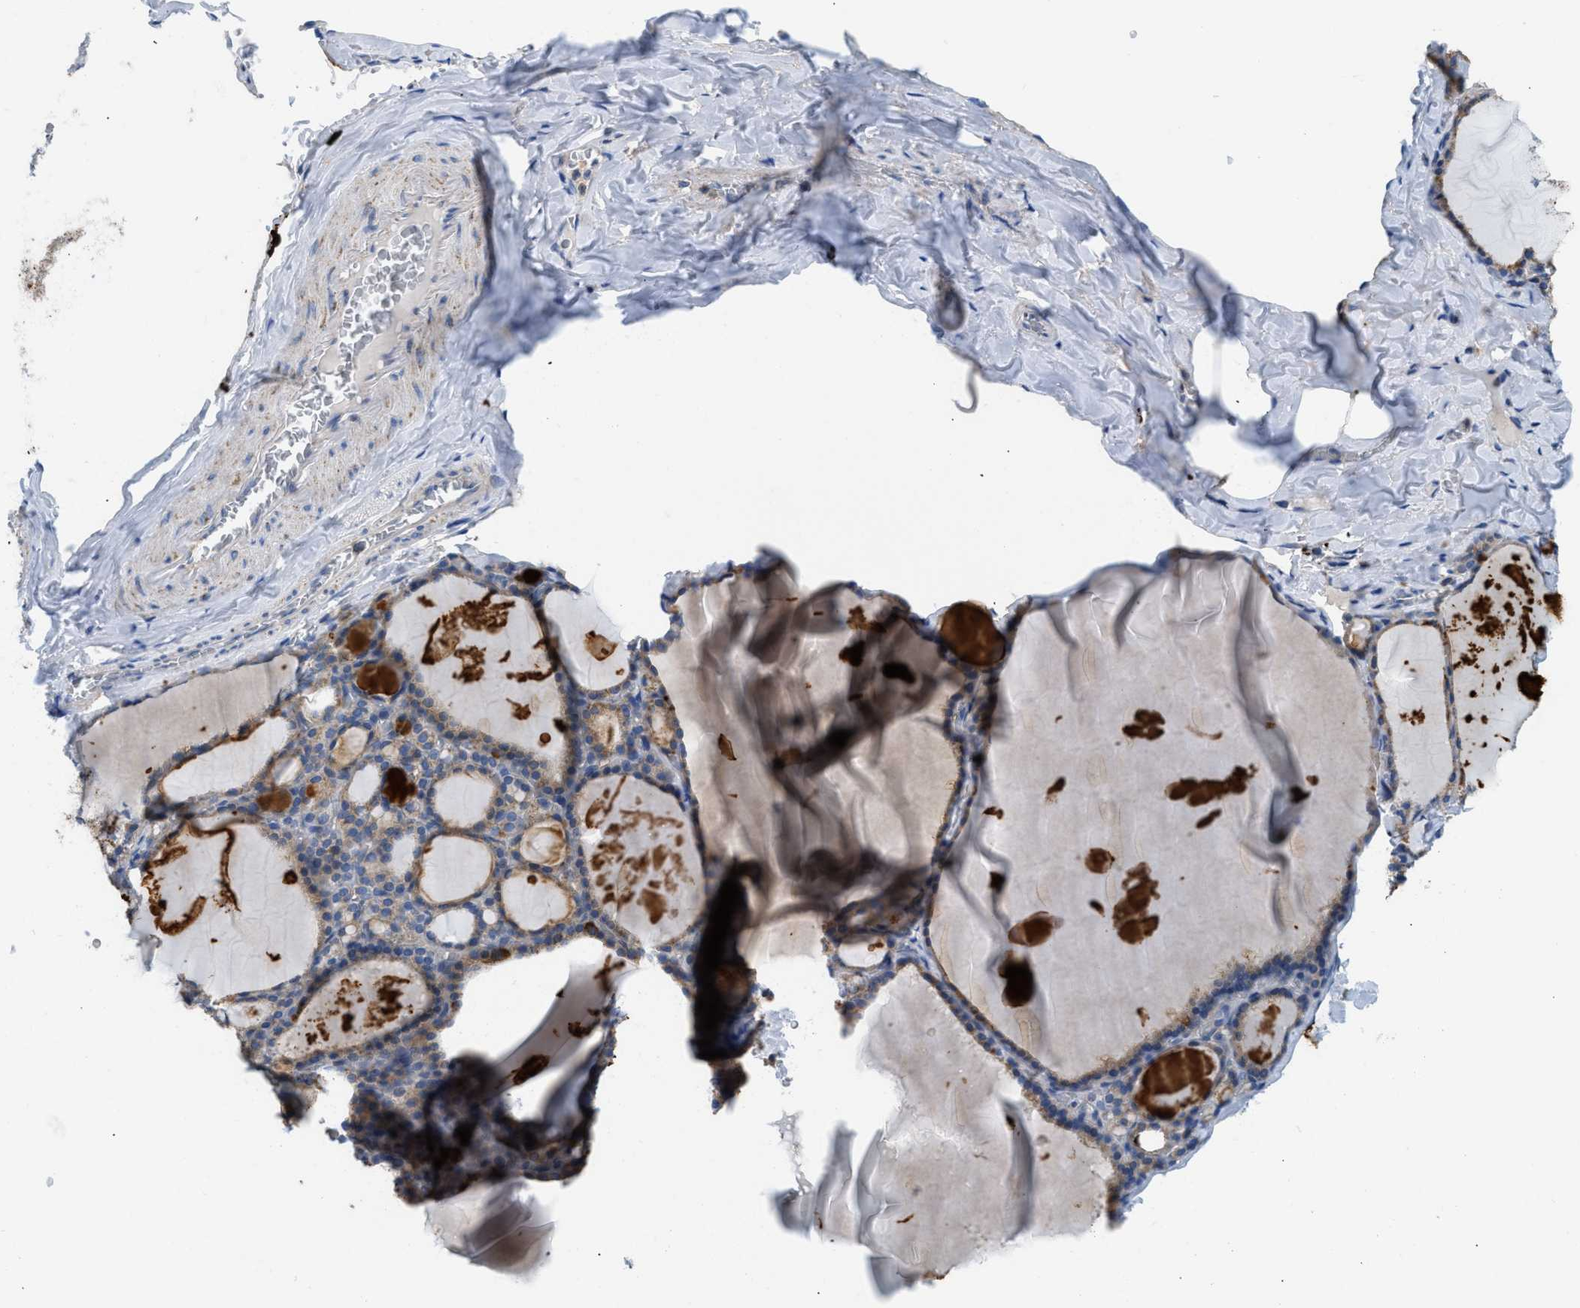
{"staining": {"intensity": "weak", "quantity": ">75%", "location": "cytoplasmic/membranous"}, "tissue": "thyroid gland", "cell_type": "Glandular cells", "image_type": "normal", "snomed": [{"axis": "morphology", "description": "Normal tissue, NOS"}, {"axis": "topography", "description": "Thyroid gland"}], "caption": "IHC of normal human thyroid gland displays low levels of weak cytoplasmic/membranous staining in approximately >75% of glandular cells. (DAB = brown stain, brightfield microscopy at high magnification).", "gene": "SLC25A13", "patient": {"sex": "male", "age": 56}}